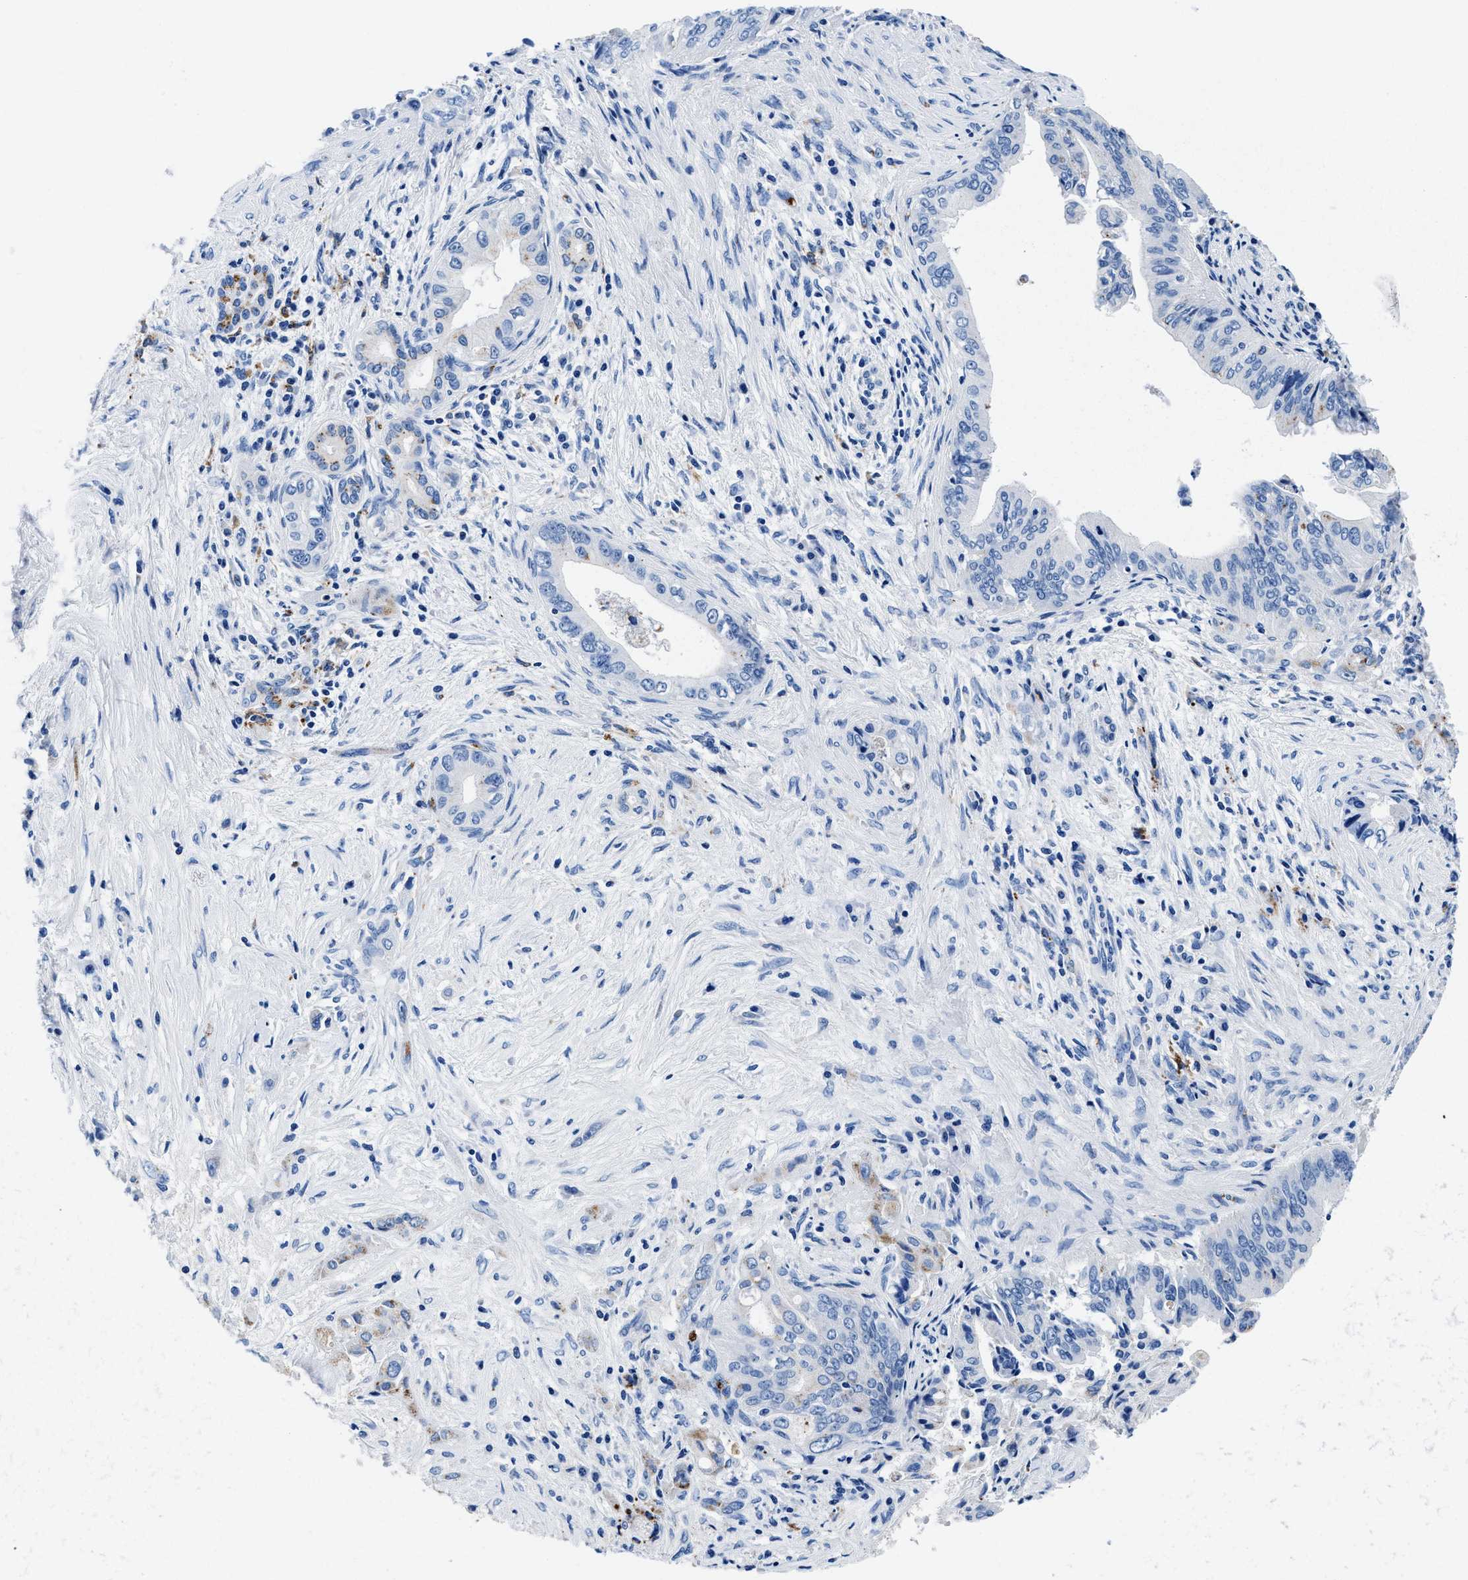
{"staining": {"intensity": "weak", "quantity": "<25%", "location": "cytoplasmic/membranous"}, "tissue": "pancreatic cancer", "cell_type": "Tumor cells", "image_type": "cancer", "snomed": [{"axis": "morphology", "description": "Adenocarcinoma, NOS"}, {"axis": "topography", "description": "Pancreas"}], "caption": "High power microscopy micrograph of an immunohistochemistry (IHC) photomicrograph of pancreatic cancer, revealing no significant expression in tumor cells.", "gene": "OR14K1", "patient": {"sex": "female", "age": 73}}